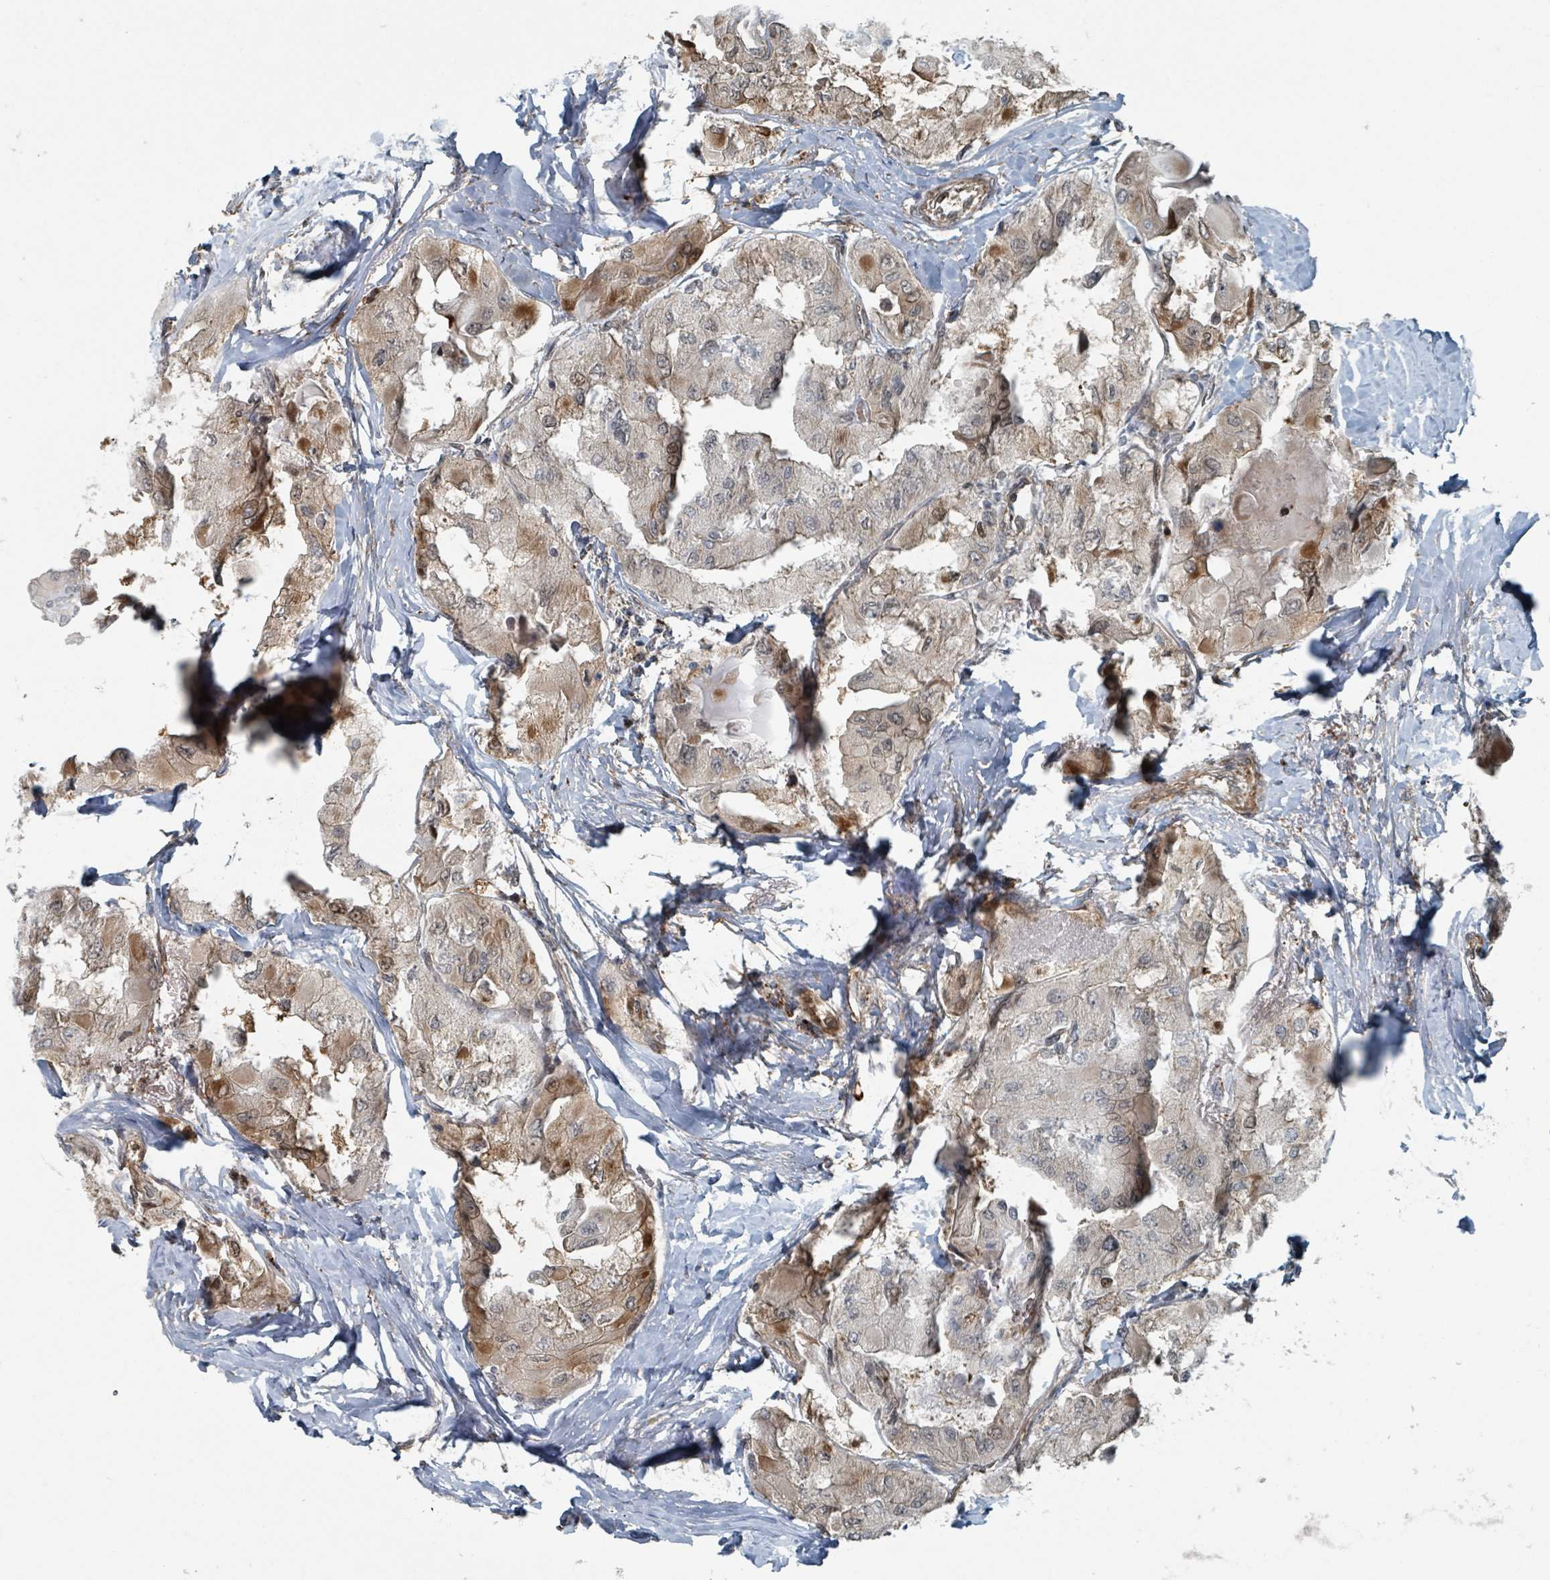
{"staining": {"intensity": "moderate", "quantity": "25%-75%", "location": "cytoplasmic/membranous,nuclear"}, "tissue": "thyroid cancer", "cell_type": "Tumor cells", "image_type": "cancer", "snomed": [{"axis": "morphology", "description": "Normal tissue, NOS"}, {"axis": "morphology", "description": "Papillary adenocarcinoma, NOS"}, {"axis": "topography", "description": "Thyroid gland"}], "caption": "Thyroid papillary adenocarcinoma stained with a brown dye displays moderate cytoplasmic/membranous and nuclear positive expression in approximately 25%-75% of tumor cells.", "gene": "RHPN2", "patient": {"sex": "female", "age": 59}}